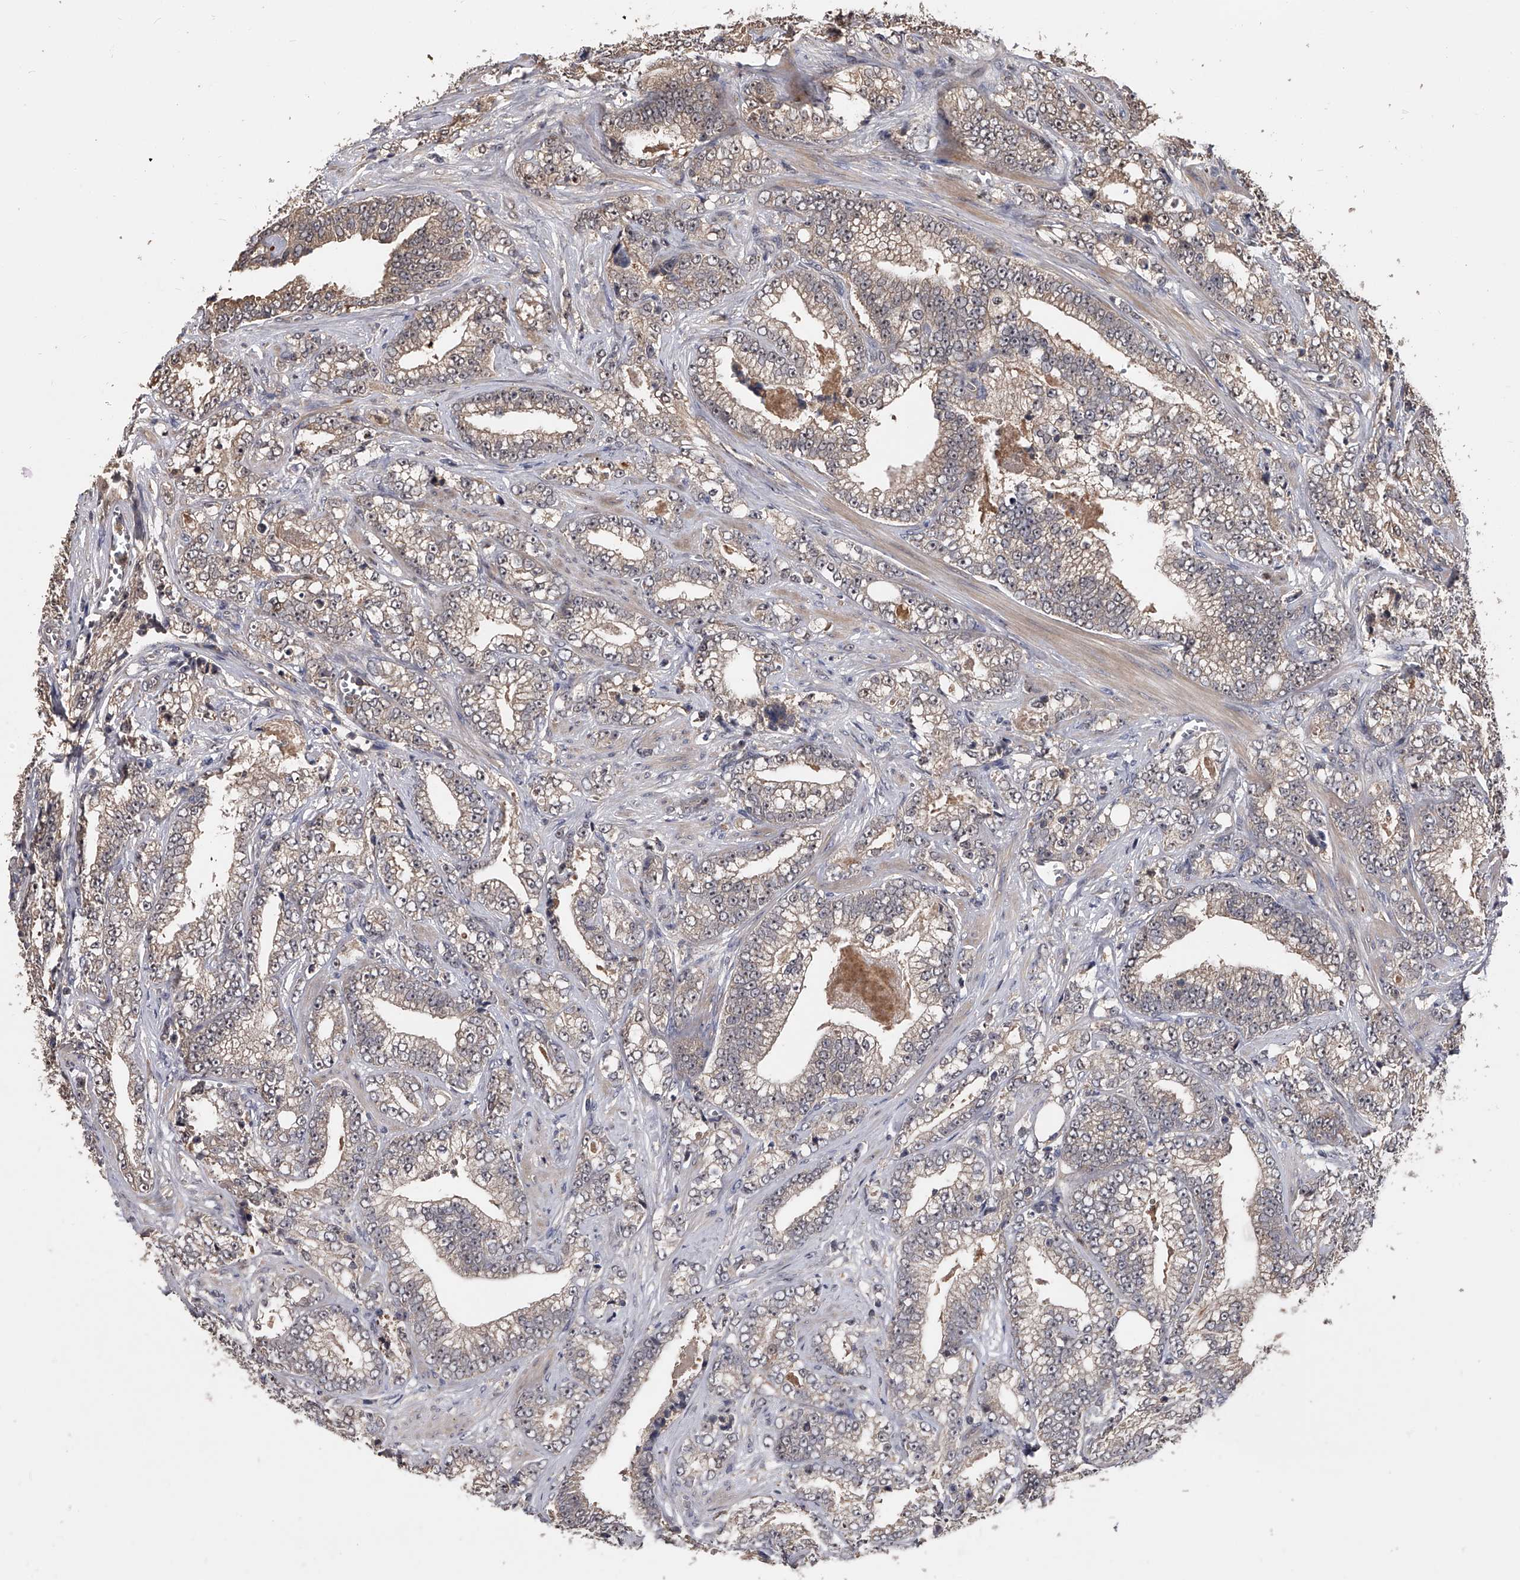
{"staining": {"intensity": "weak", "quantity": "<25%", "location": "cytoplasmic/membranous"}, "tissue": "prostate cancer", "cell_type": "Tumor cells", "image_type": "cancer", "snomed": [{"axis": "morphology", "description": "Adenocarcinoma, High grade"}, {"axis": "topography", "description": "Prostate and seminal vesicle, NOS"}], "caption": "IHC micrograph of adenocarcinoma (high-grade) (prostate) stained for a protein (brown), which displays no expression in tumor cells.", "gene": "EFCAB7", "patient": {"sex": "male", "age": 67}}